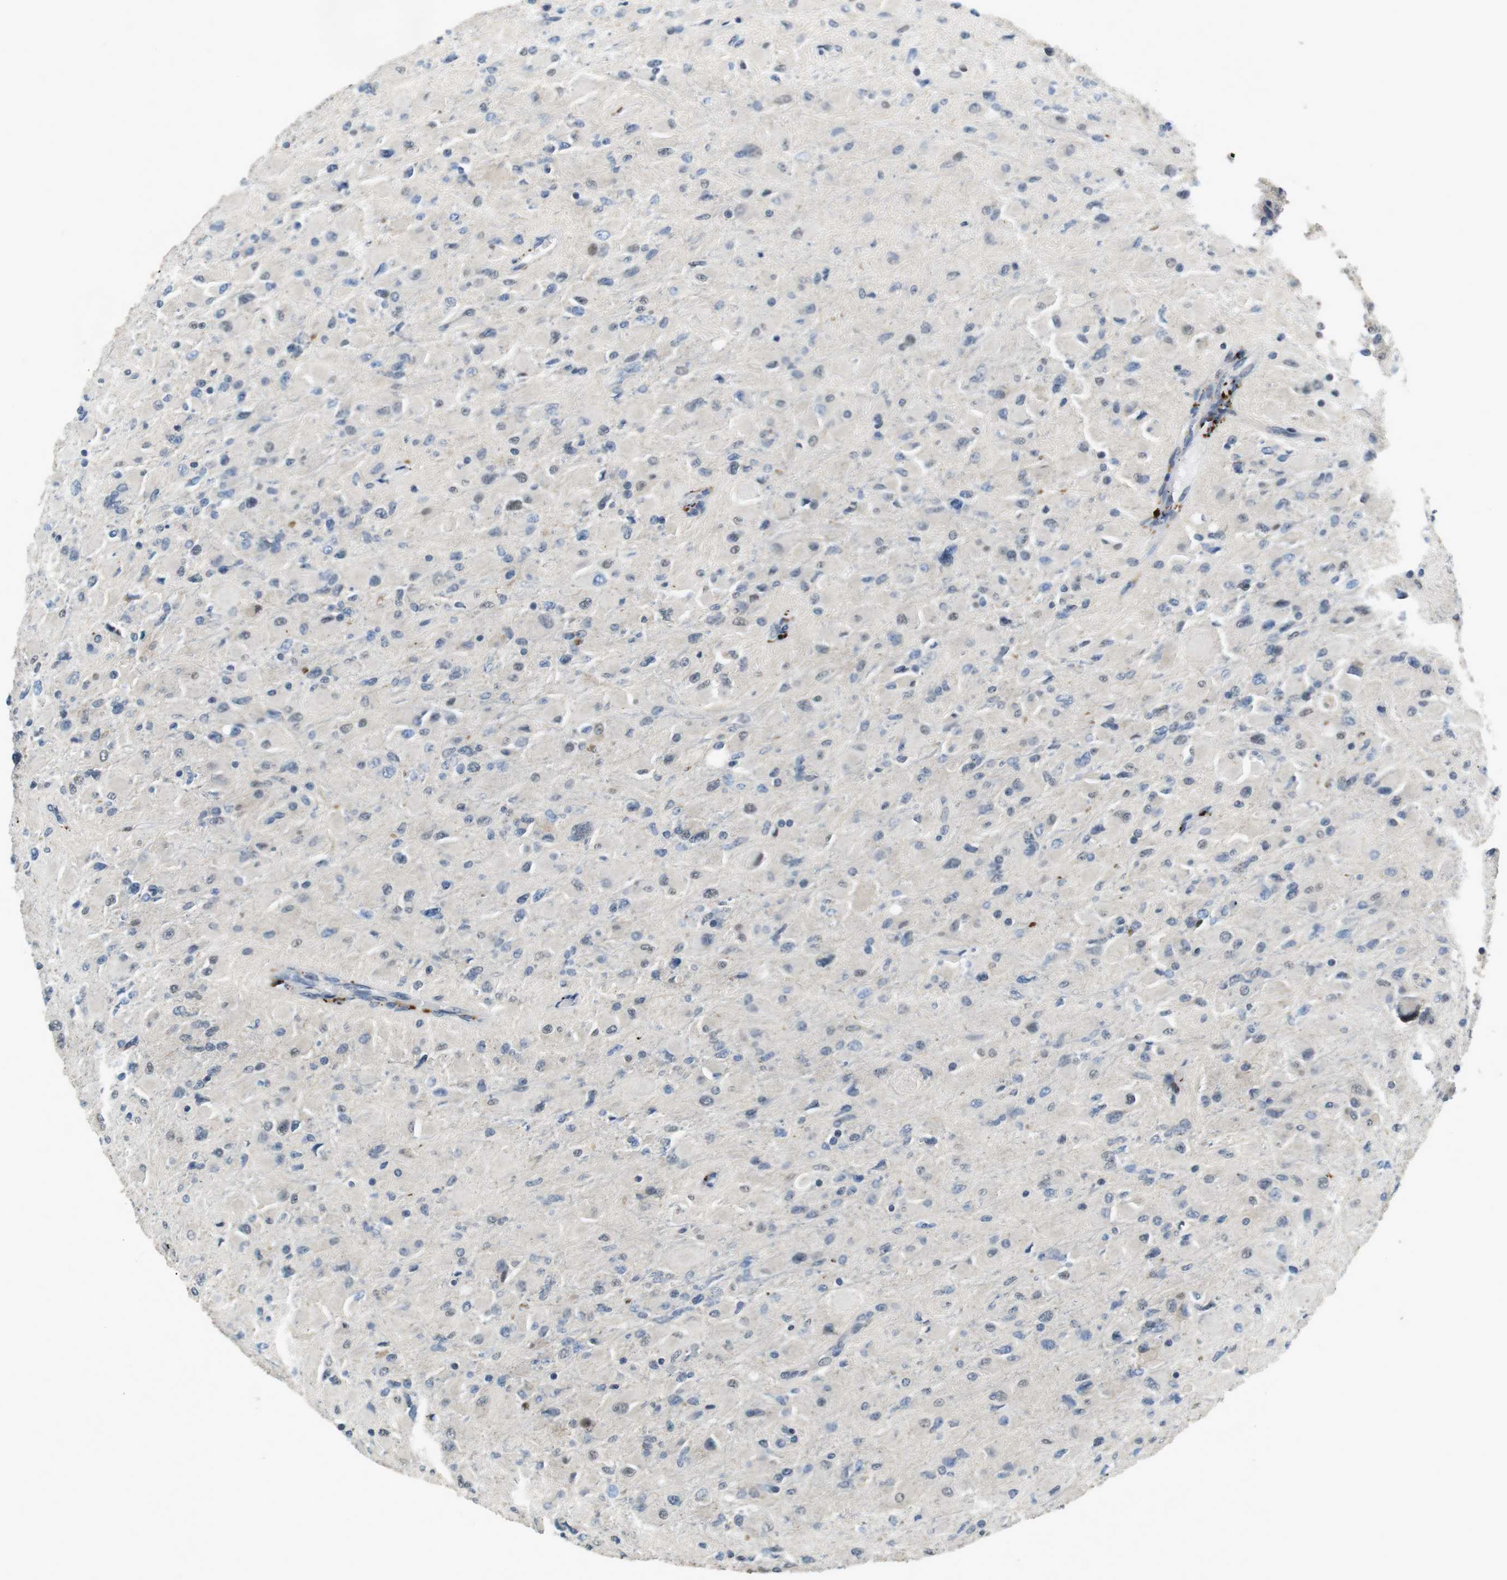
{"staining": {"intensity": "negative", "quantity": "none", "location": "none"}, "tissue": "glioma", "cell_type": "Tumor cells", "image_type": "cancer", "snomed": [{"axis": "morphology", "description": "Glioma, malignant, High grade"}, {"axis": "topography", "description": "Cerebral cortex"}], "caption": "Immunohistochemical staining of human glioma exhibits no significant positivity in tumor cells.", "gene": "CLDN7", "patient": {"sex": "female", "age": 36}}